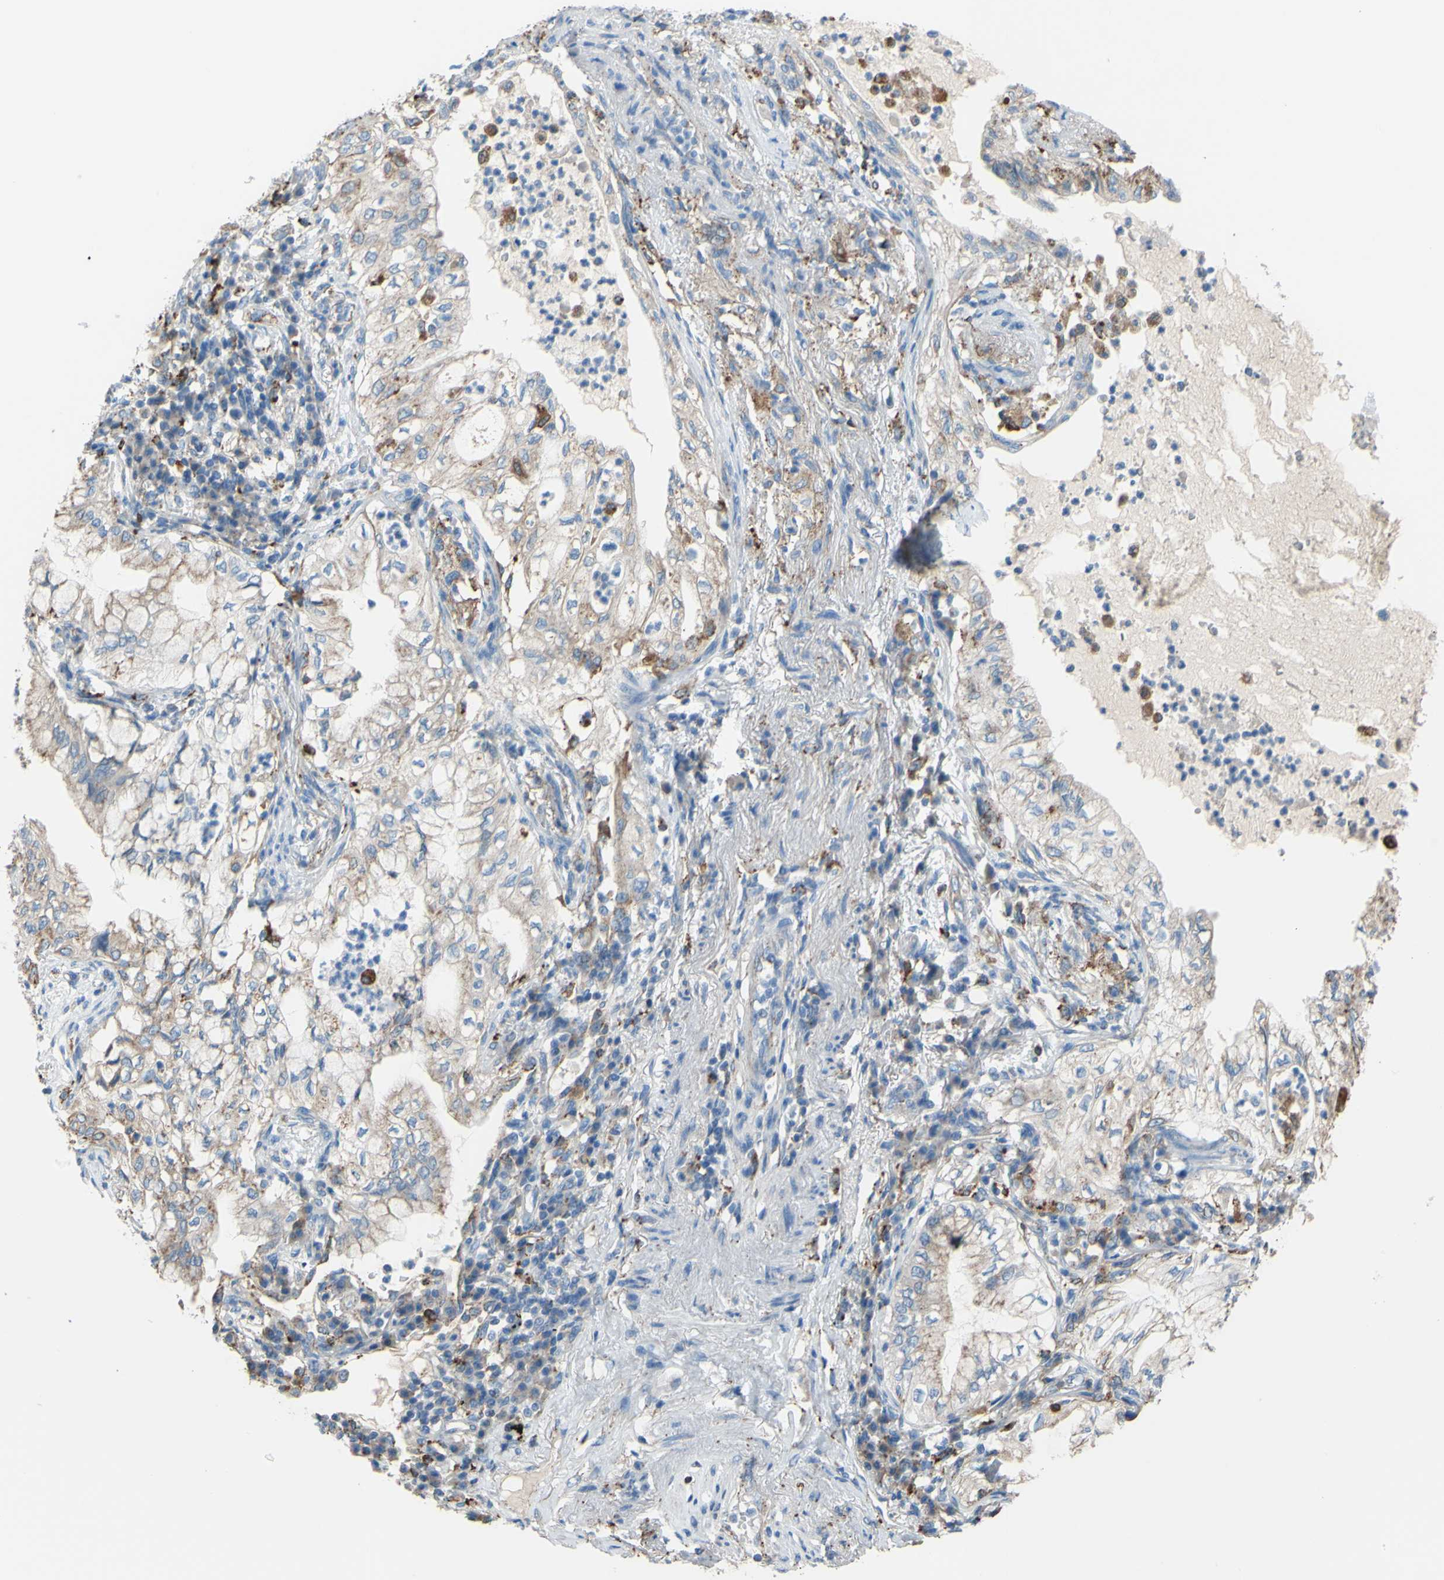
{"staining": {"intensity": "weak", "quantity": ">75%", "location": "cytoplasmic/membranous"}, "tissue": "lung cancer", "cell_type": "Tumor cells", "image_type": "cancer", "snomed": [{"axis": "morphology", "description": "Adenocarcinoma, NOS"}, {"axis": "topography", "description": "Lung"}], "caption": "Protein expression by immunohistochemistry displays weak cytoplasmic/membranous positivity in about >75% of tumor cells in lung cancer (adenocarcinoma). (Stains: DAB in brown, nuclei in blue, Microscopy: brightfield microscopy at high magnification).", "gene": "CTSD", "patient": {"sex": "female", "age": 70}}